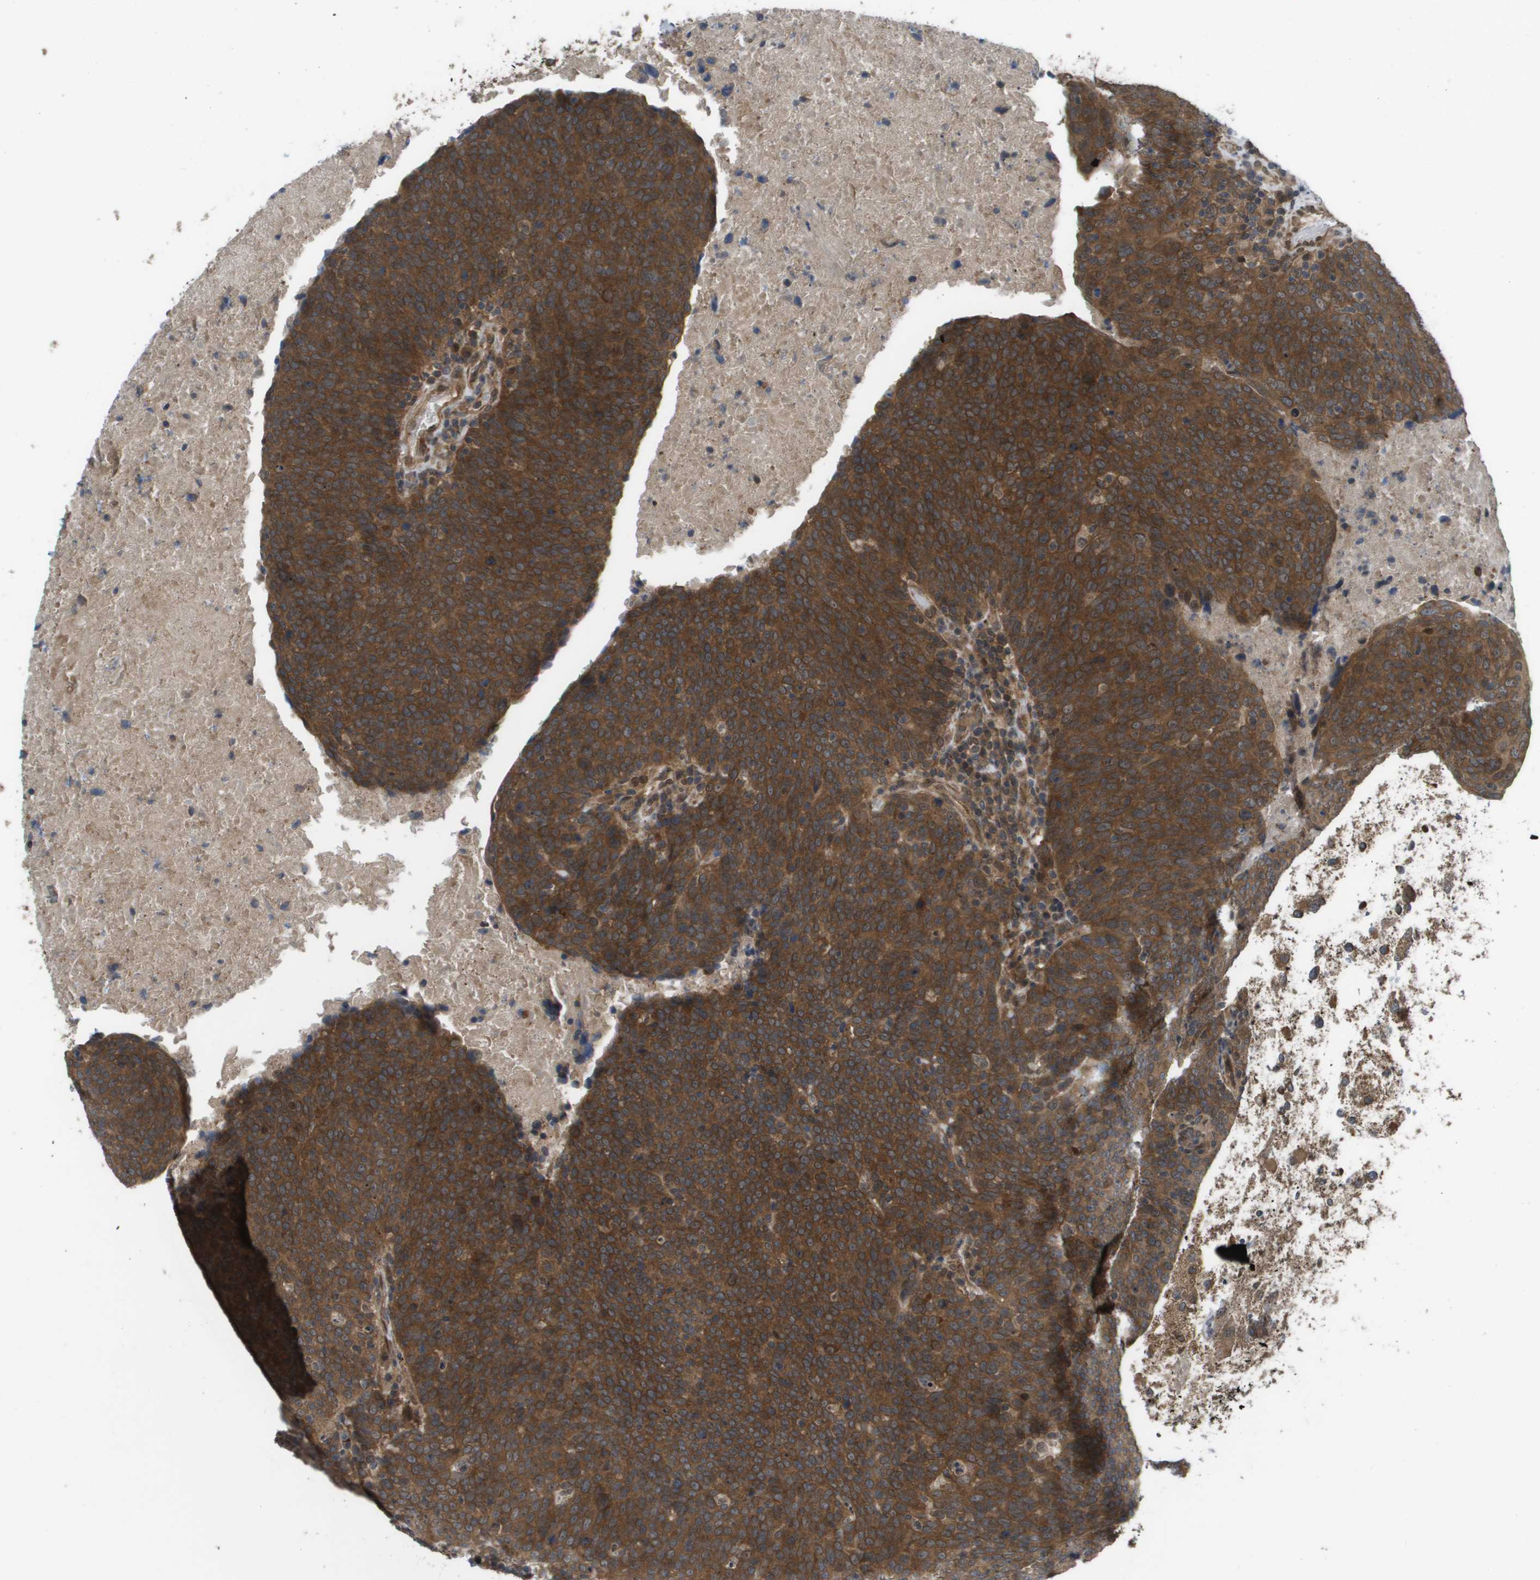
{"staining": {"intensity": "strong", "quantity": ">75%", "location": "cytoplasmic/membranous"}, "tissue": "head and neck cancer", "cell_type": "Tumor cells", "image_type": "cancer", "snomed": [{"axis": "morphology", "description": "Squamous cell carcinoma, NOS"}, {"axis": "morphology", "description": "Squamous cell carcinoma, metastatic, NOS"}, {"axis": "topography", "description": "Lymph node"}, {"axis": "topography", "description": "Head-Neck"}], "caption": "Human head and neck cancer stained with a protein marker displays strong staining in tumor cells.", "gene": "CTPS2", "patient": {"sex": "male", "age": 62}}